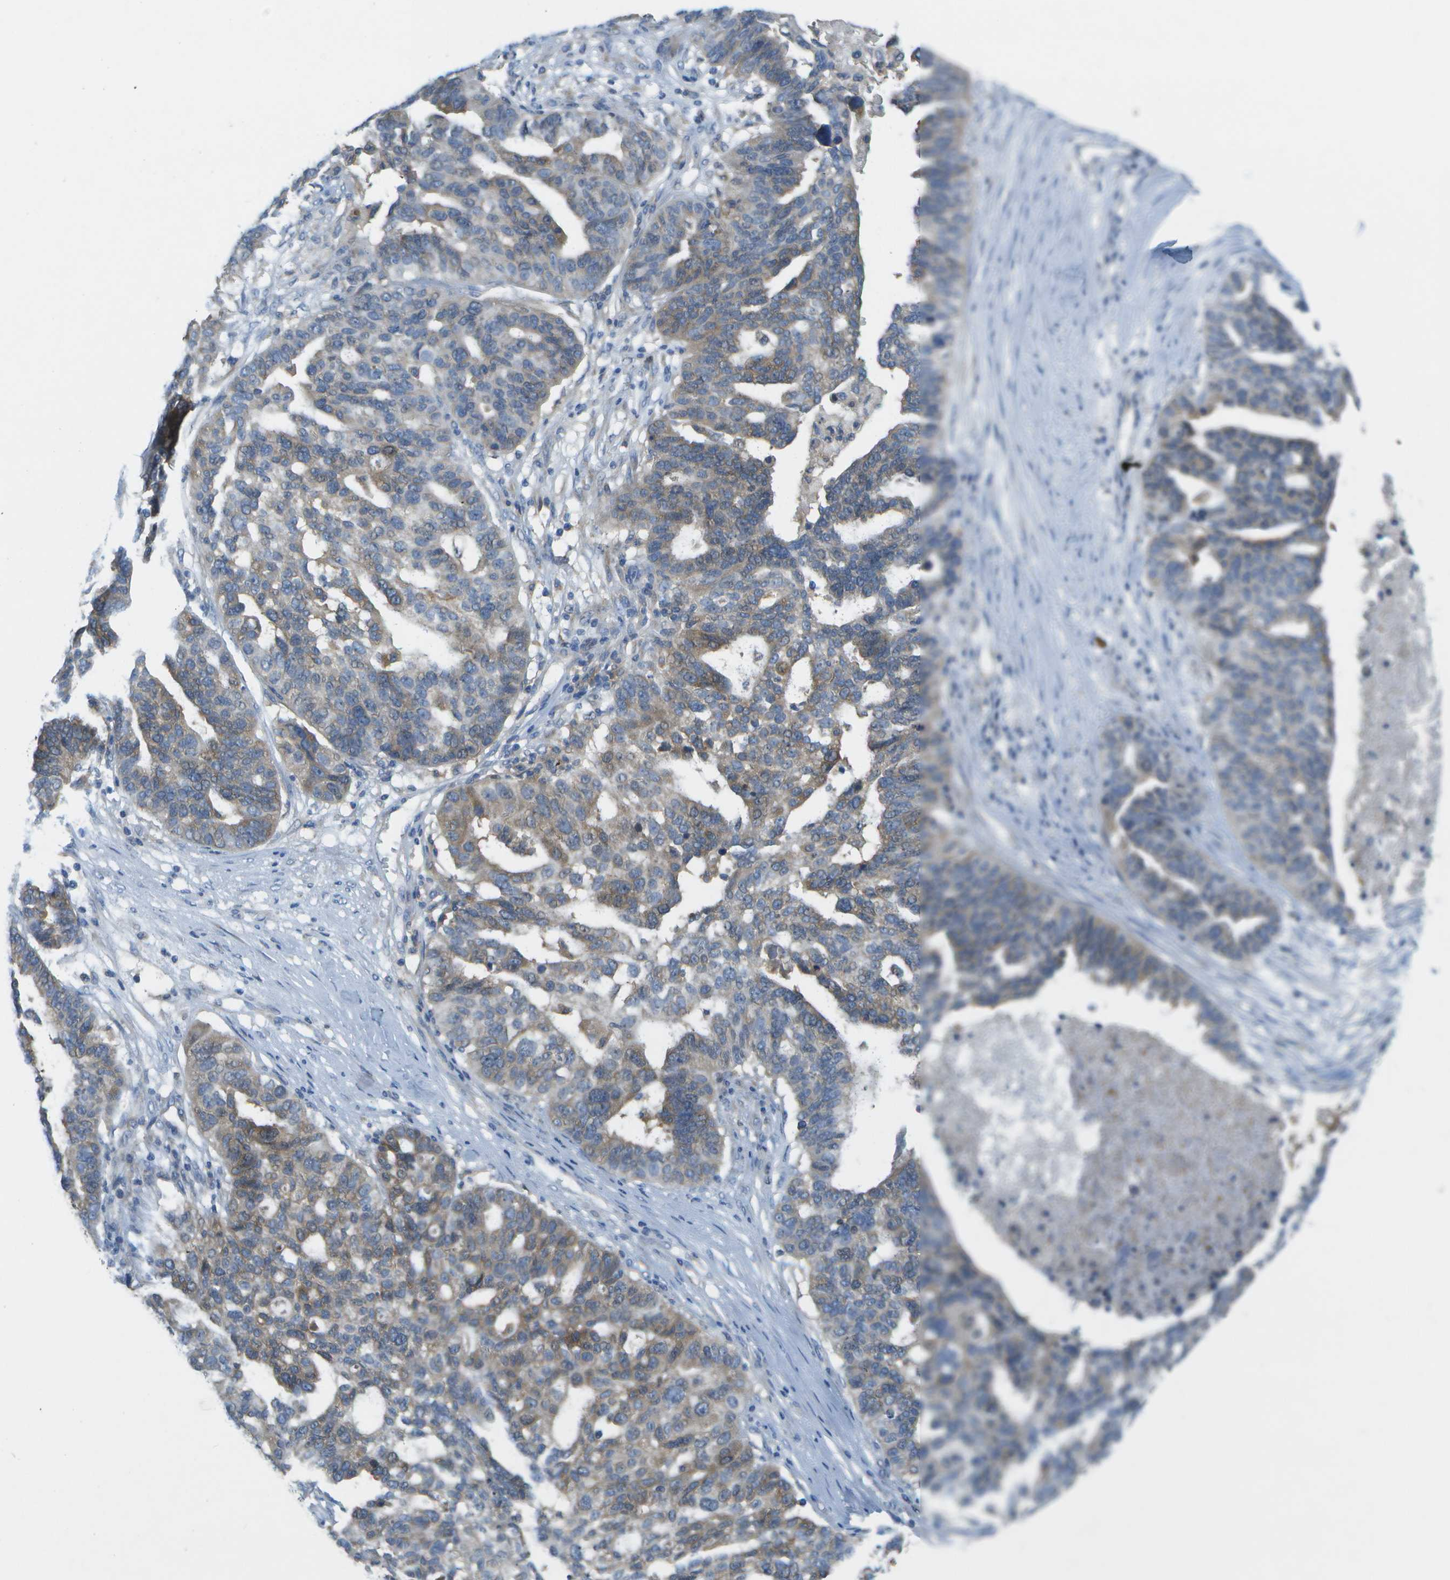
{"staining": {"intensity": "moderate", "quantity": "<25%", "location": "cytoplasmic/membranous"}, "tissue": "ovarian cancer", "cell_type": "Tumor cells", "image_type": "cancer", "snomed": [{"axis": "morphology", "description": "Cystadenocarcinoma, serous, NOS"}, {"axis": "topography", "description": "Ovary"}], "caption": "Protein staining of ovarian cancer tissue demonstrates moderate cytoplasmic/membranous staining in approximately <25% of tumor cells.", "gene": "WNK2", "patient": {"sex": "female", "age": 59}}